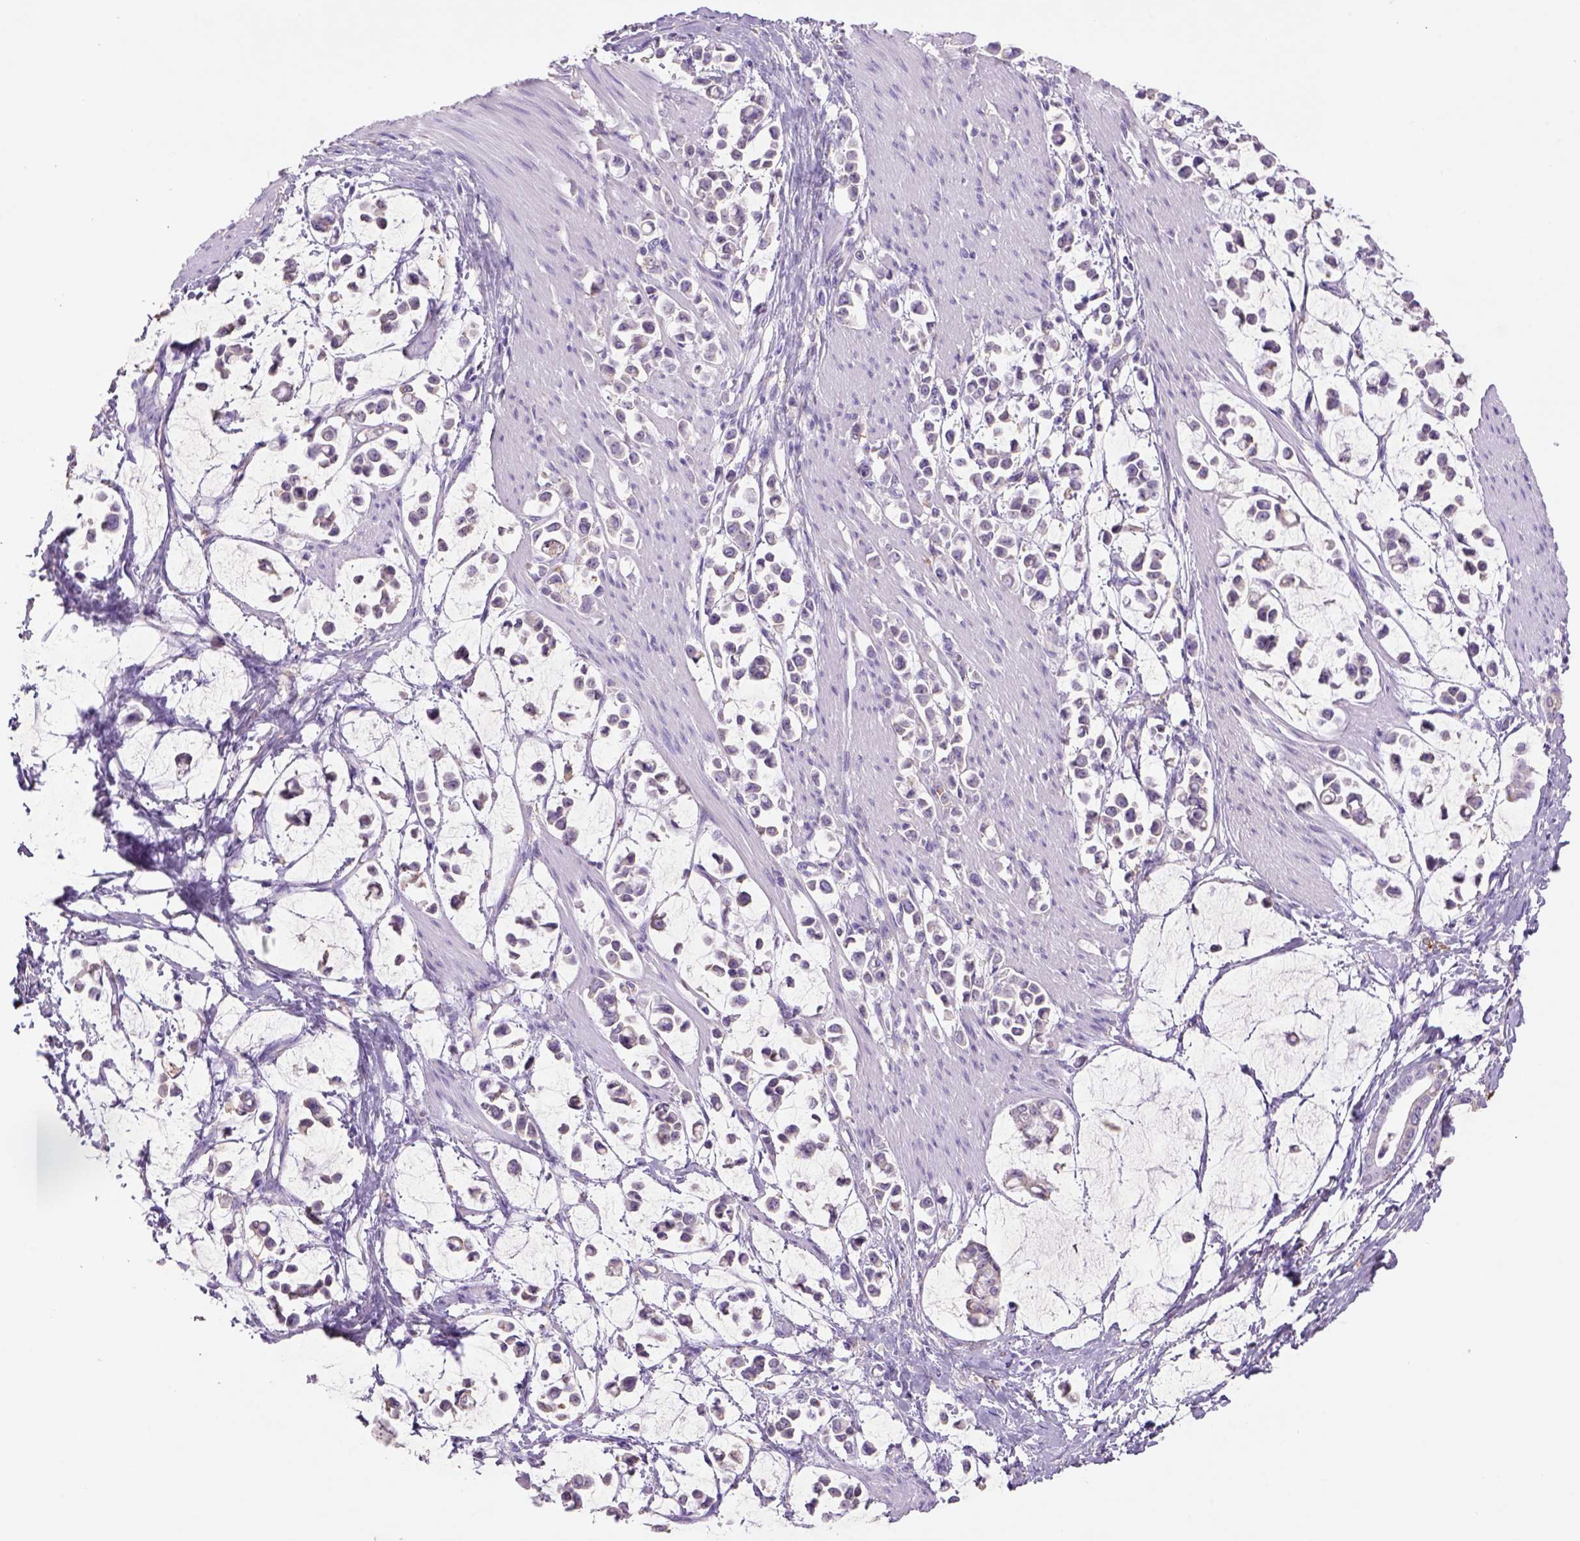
{"staining": {"intensity": "negative", "quantity": "none", "location": "none"}, "tissue": "stomach cancer", "cell_type": "Tumor cells", "image_type": "cancer", "snomed": [{"axis": "morphology", "description": "Adenocarcinoma, NOS"}, {"axis": "topography", "description": "Stomach"}], "caption": "This is an immunohistochemistry (IHC) photomicrograph of human stomach cancer (adenocarcinoma). There is no staining in tumor cells.", "gene": "NAALAD2", "patient": {"sex": "male", "age": 82}}